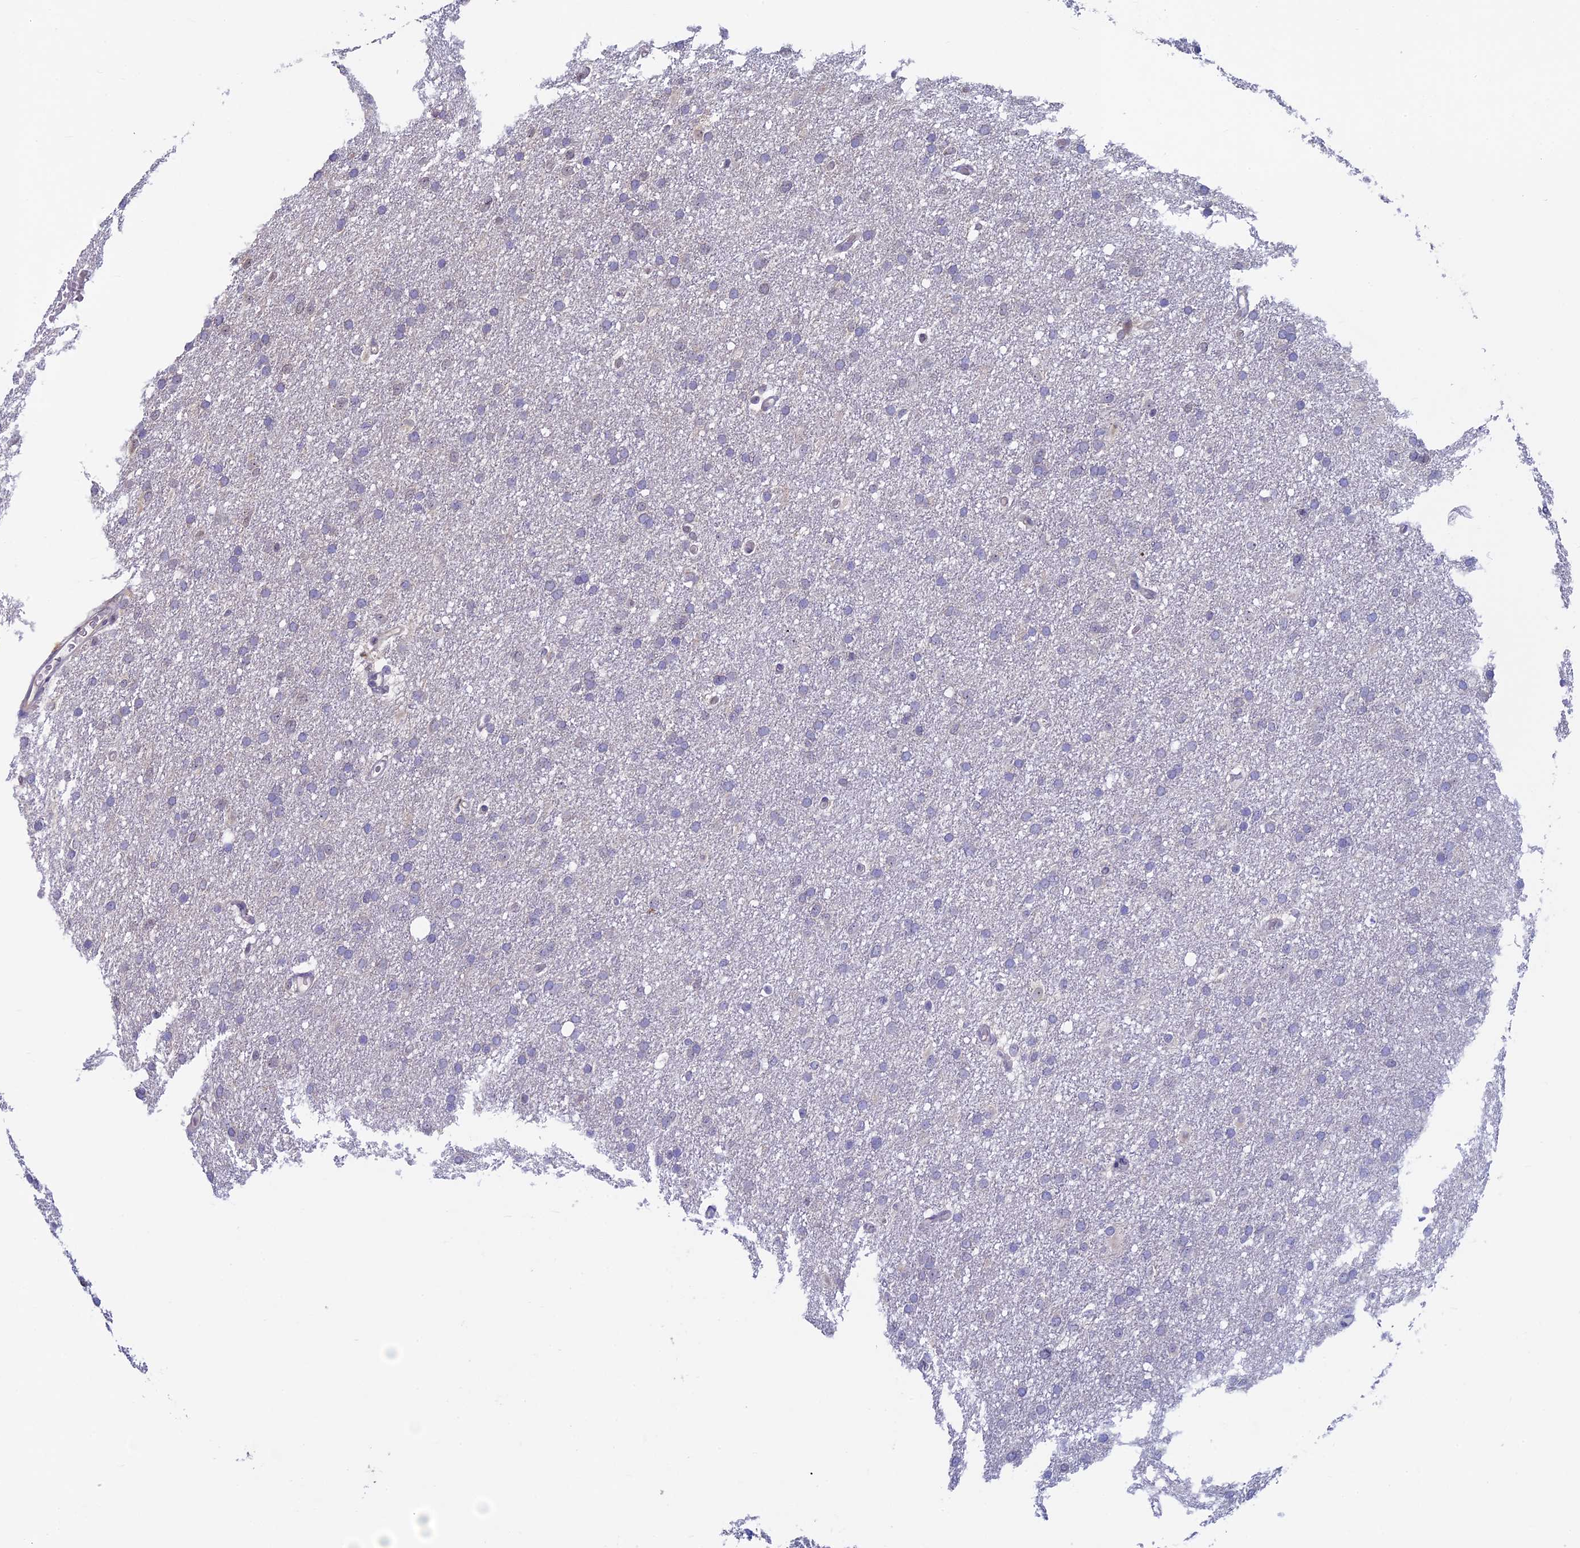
{"staining": {"intensity": "negative", "quantity": "none", "location": "none"}, "tissue": "glioma", "cell_type": "Tumor cells", "image_type": "cancer", "snomed": [{"axis": "morphology", "description": "Glioma, malignant, High grade"}, {"axis": "topography", "description": "Cerebral cortex"}], "caption": "IHC photomicrograph of neoplastic tissue: malignant high-grade glioma stained with DAB (3,3'-diaminobenzidine) shows no significant protein expression in tumor cells.", "gene": "SPIRE1", "patient": {"sex": "female", "age": 36}}